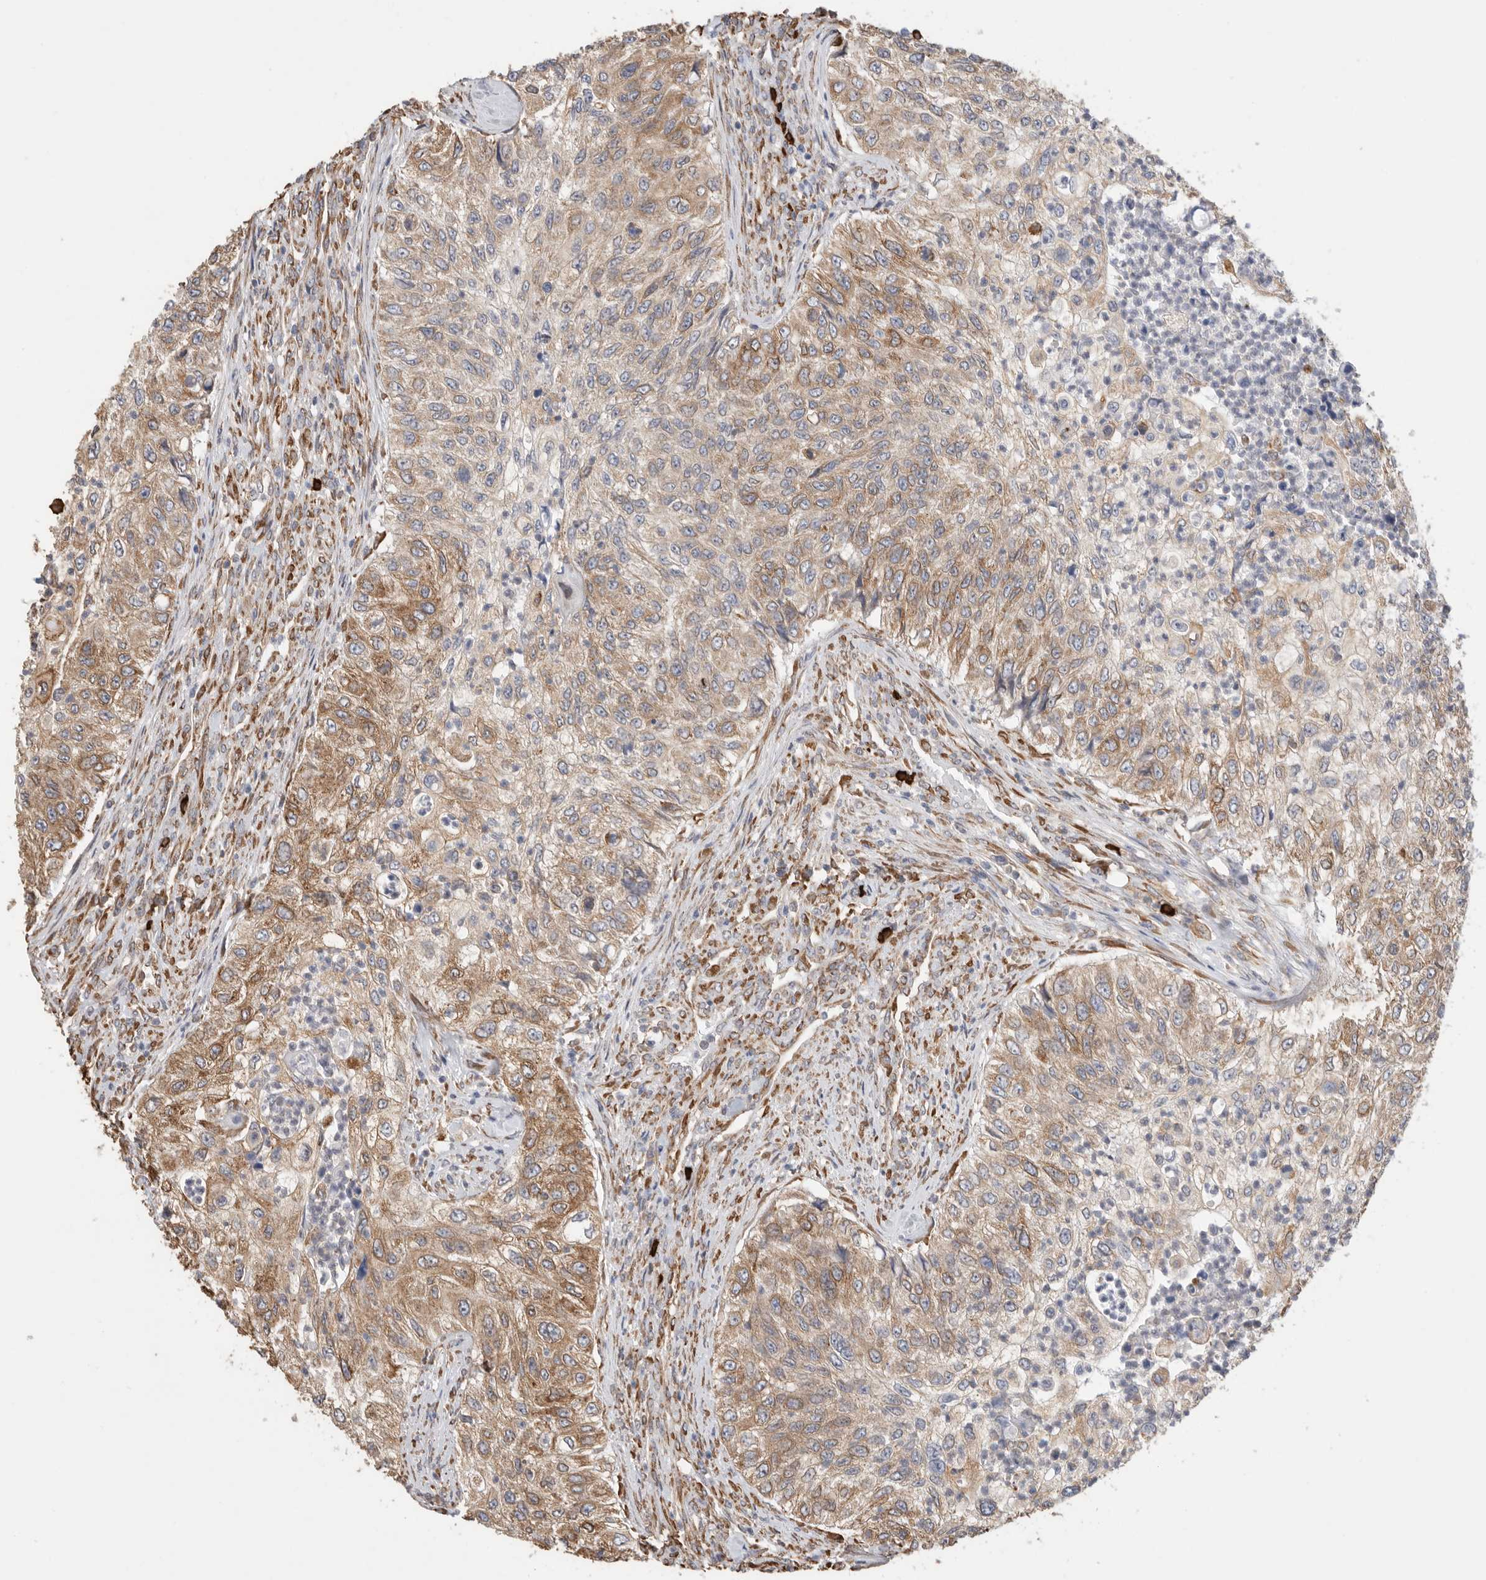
{"staining": {"intensity": "moderate", "quantity": ">75%", "location": "cytoplasmic/membranous"}, "tissue": "urothelial cancer", "cell_type": "Tumor cells", "image_type": "cancer", "snomed": [{"axis": "morphology", "description": "Urothelial carcinoma, High grade"}, {"axis": "topography", "description": "Urinary bladder"}], "caption": "High-grade urothelial carcinoma tissue demonstrates moderate cytoplasmic/membranous expression in approximately >75% of tumor cells", "gene": "BLOC1S5", "patient": {"sex": "female", "age": 60}}